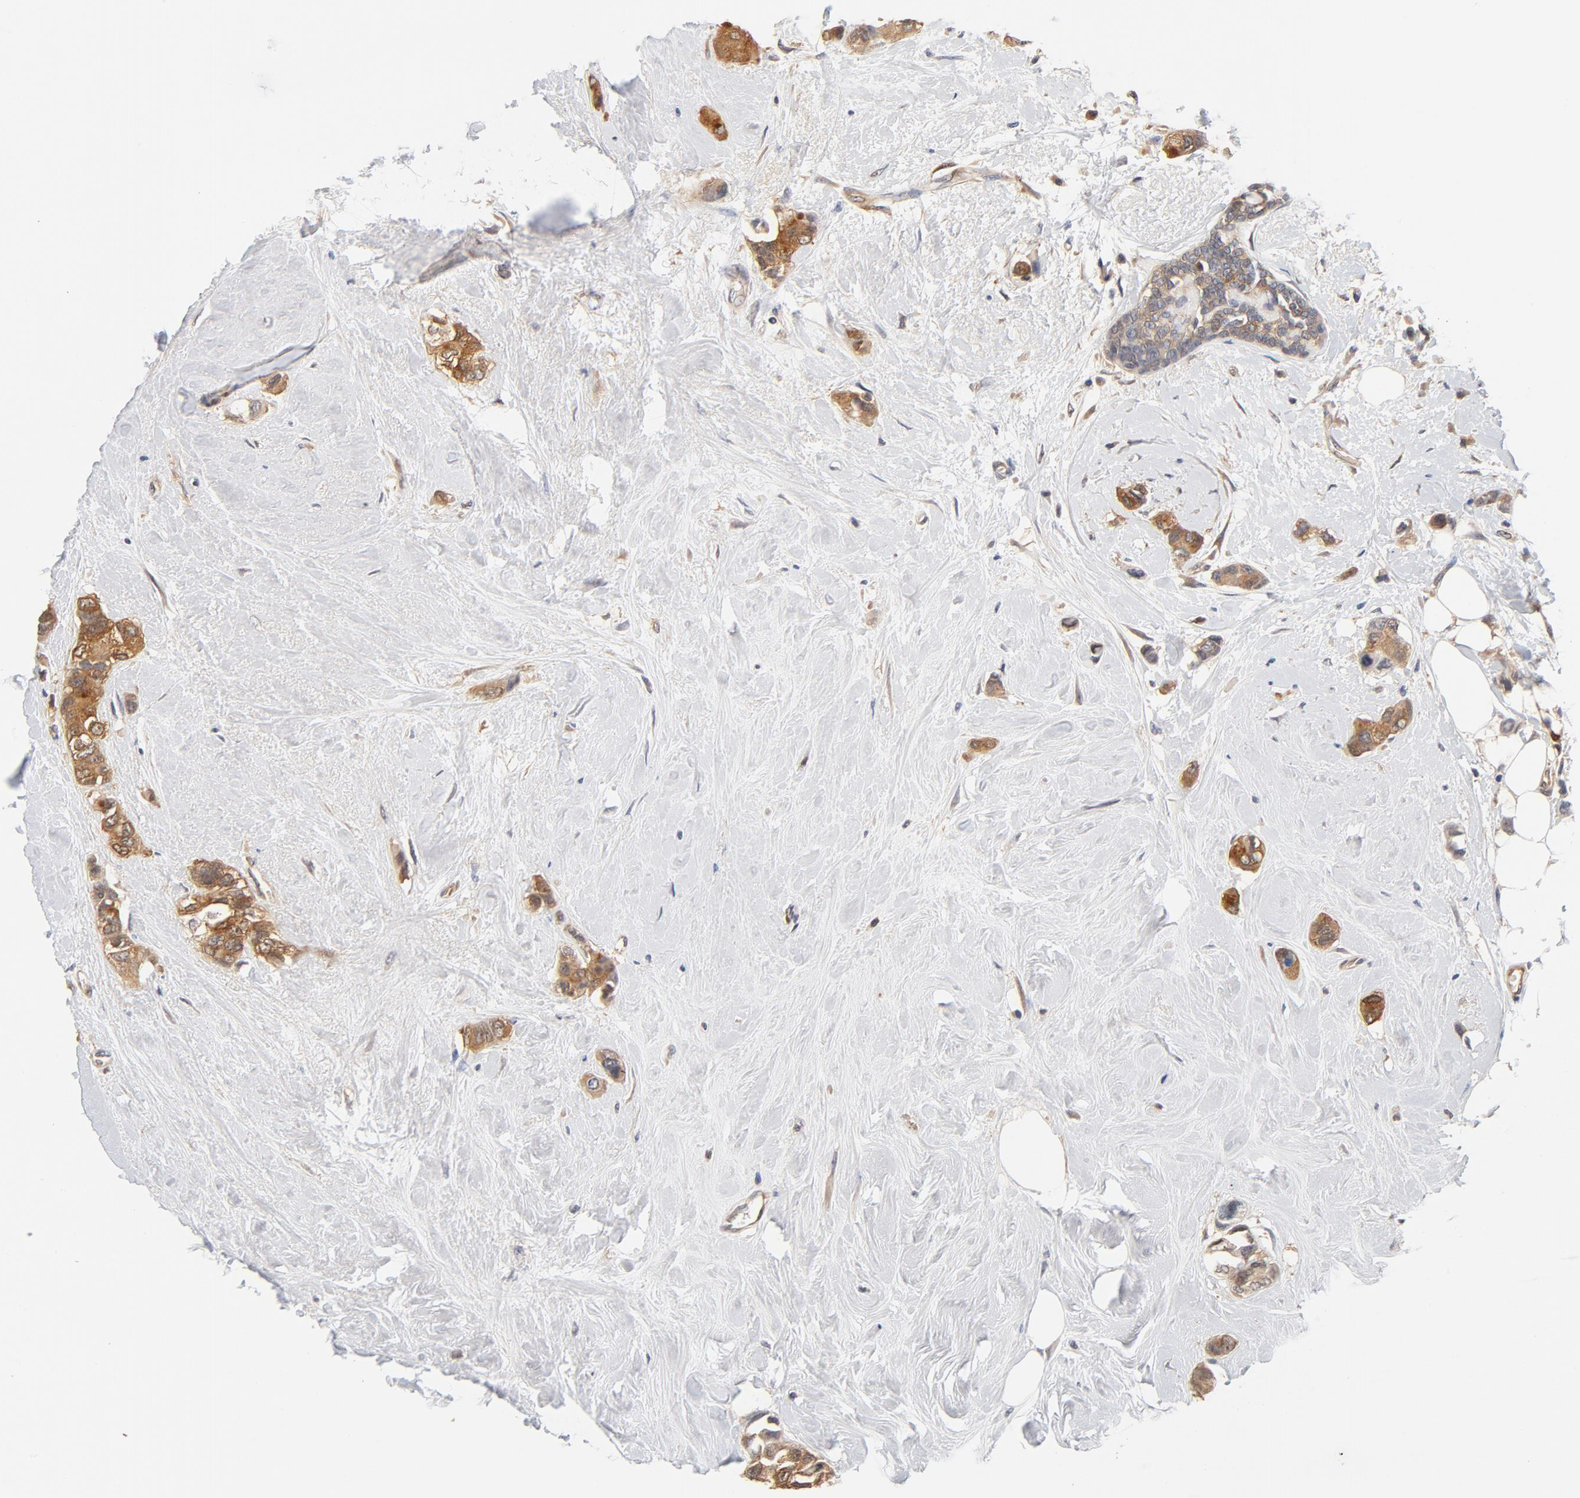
{"staining": {"intensity": "moderate", "quantity": ">75%", "location": "cytoplasmic/membranous"}, "tissue": "breast cancer", "cell_type": "Tumor cells", "image_type": "cancer", "snomed": [{"axis": "morphology", "description": "Duct carcinoma"}, {"axis": "topography", "description": "Breast"}], "caption": "Immunohistochemistry (IHC) of human breast intraductal carcinoma reveals medium levels of moderate cytoplasmic/membranous positivity in about >75% of tumor cells.", "gene": "ASMTL", "patient": {"sex": "female", "age": 51}}